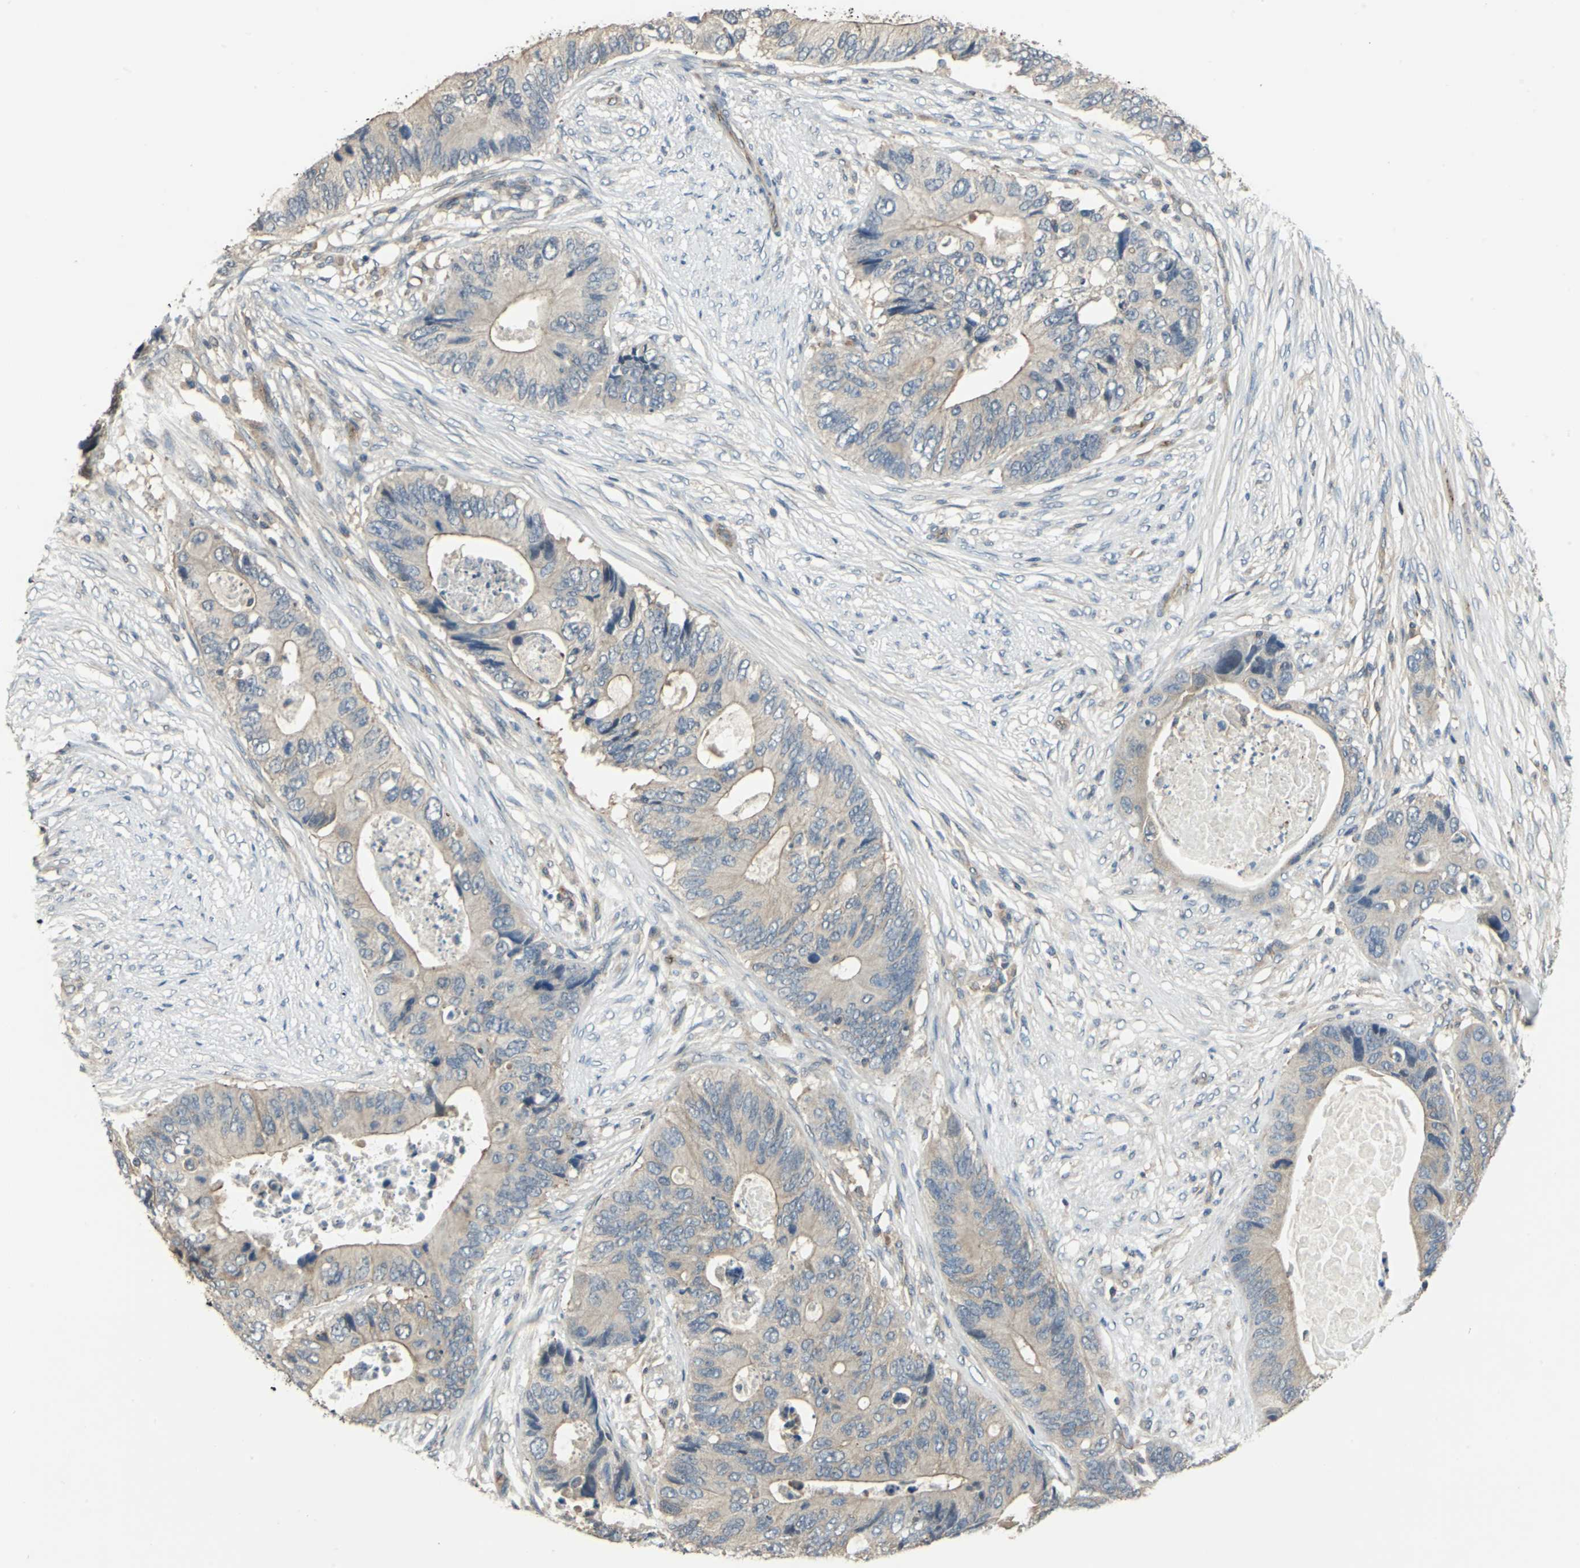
{"staining": {"intensity": "weak", "quantity": "25%-75%", "location": "cytoplasmic/membranous"}, "tissue": "colorectal cancer", "cell_type": "Tumor cells", "image_type": "cancer", "snomed": [{"axis": "morphology", "description": "Adenocarcinoma, NOS"}, {"axis": "topography", "description": "Colon"}], "caption": "An immunohistochemistry (IHC) micrograph of neoplastic tissue is shown. Protein staining in brown labels weak cytoplasmic/membranous positivity in colorectal cancer within tumor cells. Using DAB (brown) and hematoxylin (blue) stains, captured at high magnification using brightfield microscopy.", "gene": "RAPGEF1", "patient": {"sex": "male", "age": 71}}